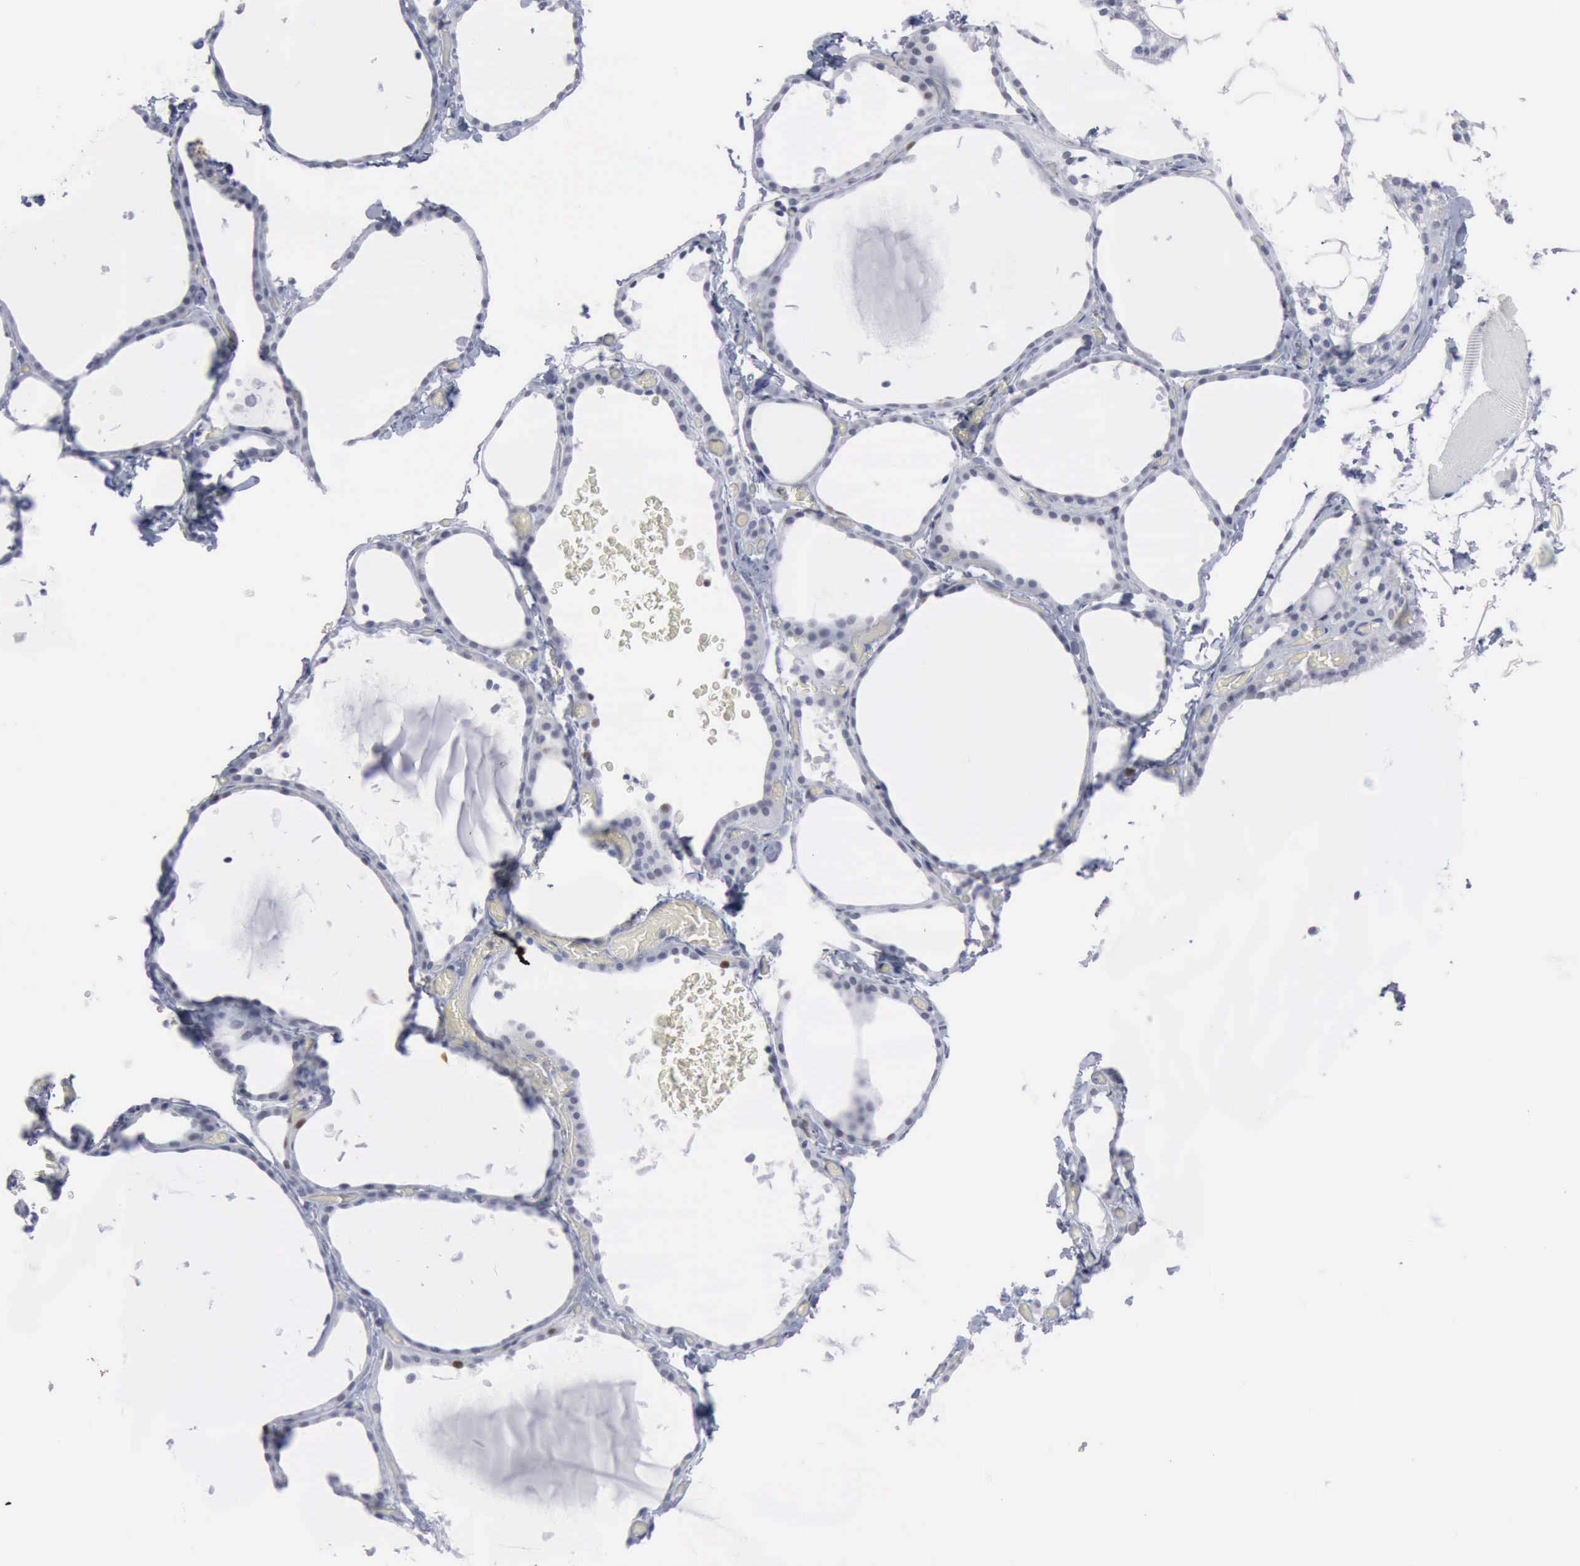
{"staining": {"intensity": "moderate", "quantity": "<25%", "location": "nuclear"}, "tissue": "thyroid gland", "cell_type": "Glandular cells", "image_type": "normal", "snomed": [{"axis": "morphology", "description": "Normal tissue, NOS"}, {"axis": "topography", "description": "Thyroid gland"}], "caption": "Immunohistochemical staining of unremarkable human thyroid gland displays low levels of moderate nuclear expression in about <25% of glandular cells. The protein is shown in brown color, while the nuclei are stained blue.", "gene": "MCM5", "patient": {"sex": "female", "age": 22}}